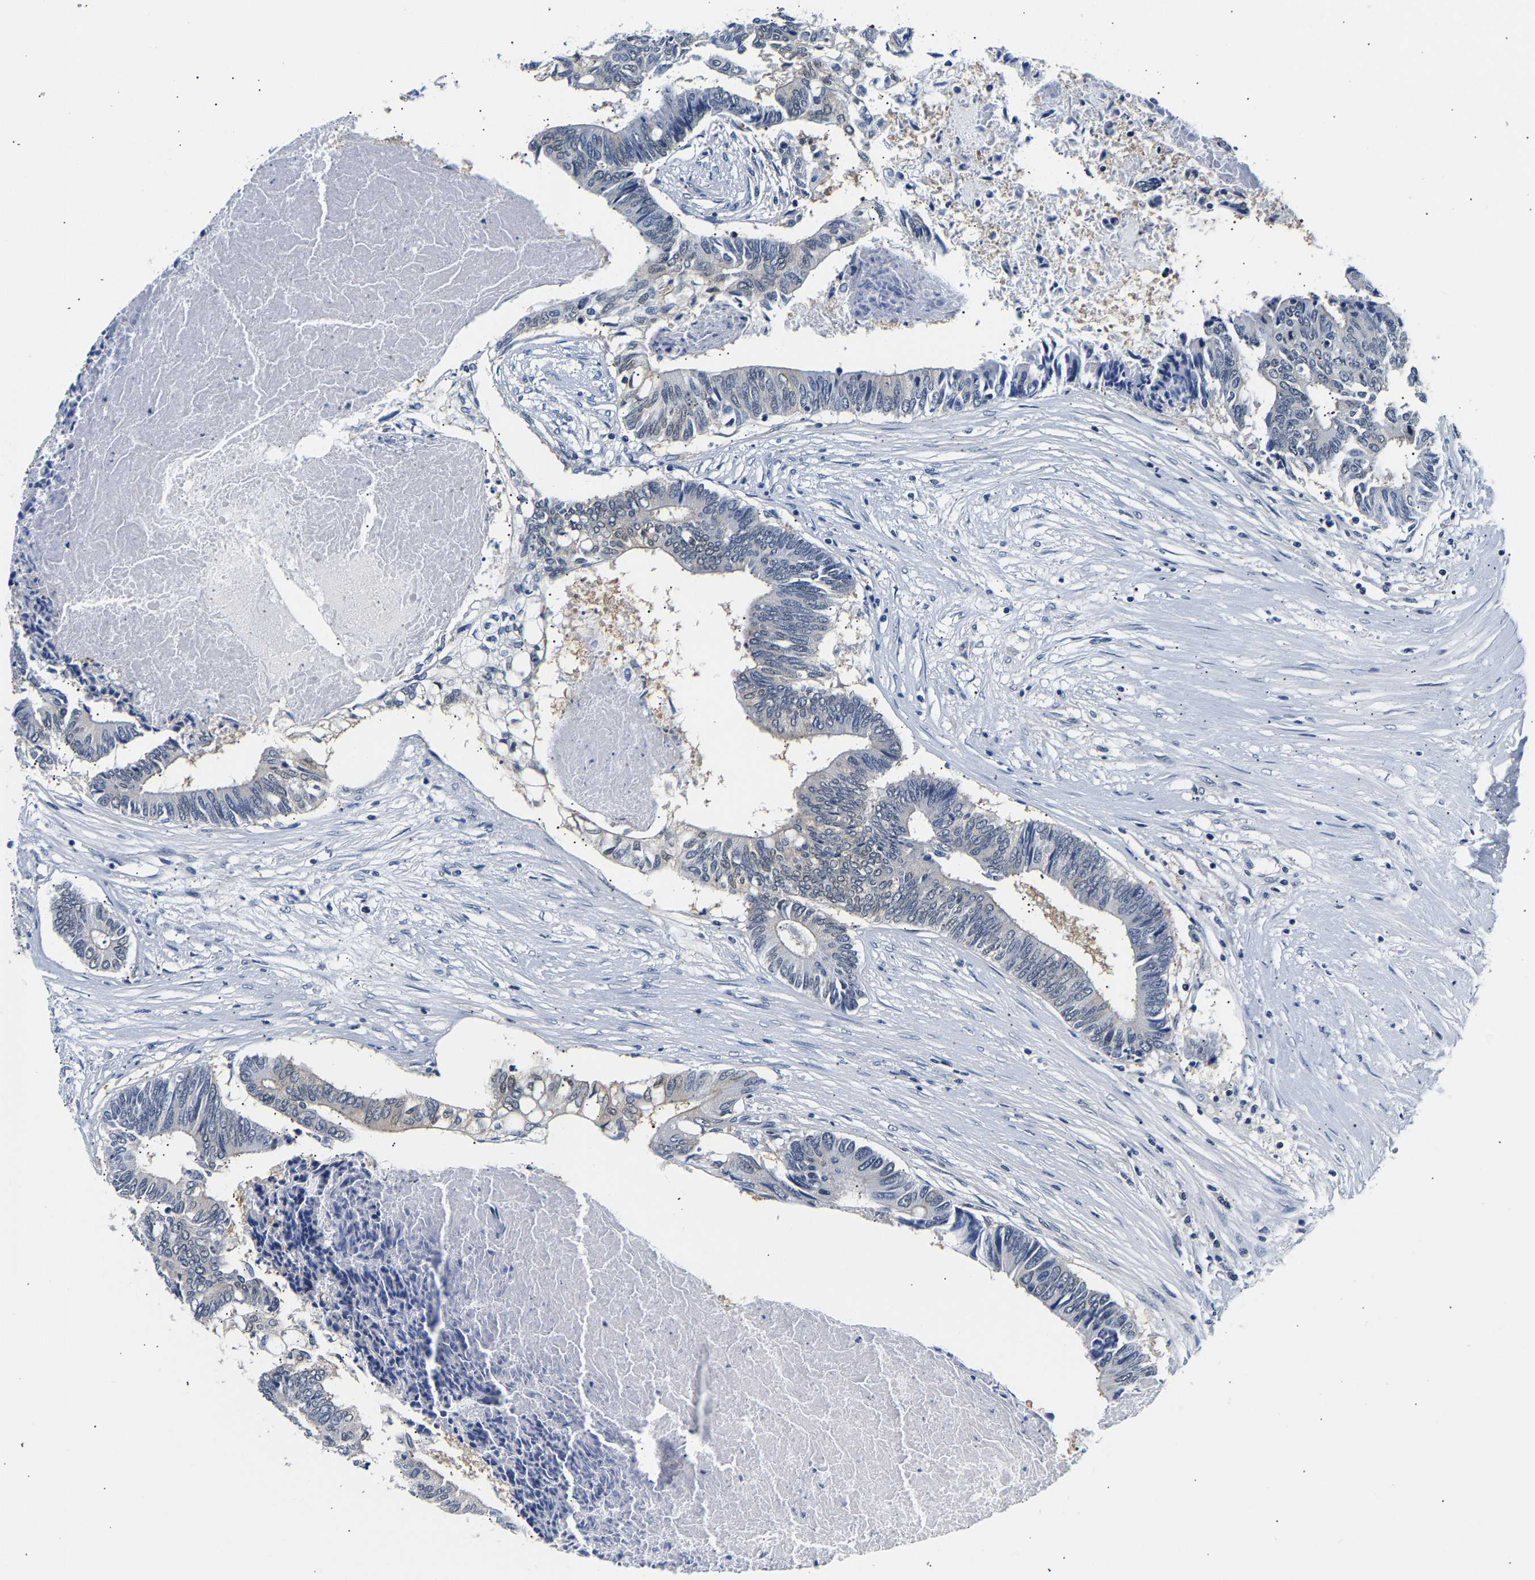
{"staining": {"intensity": "negative", "quantity": "none", "location": "none"}, "tissue": "colorectal cancer", "cell_type": "Tumor cells", "image_type": "cancer", "snomed": [{"axis": "morphology", "description": "Adenocarcinoma, NOS"}, {"axis": "topography", "description": "Rectum"}], "caption": "High power microscopy histopathology image of an IHC photomicrograph of colorectal cancer (adenocarcinoma), revealing no significant staining in tumor cells. Nuclei are stained in blue.", "gene": "UCHL3", "patient": {"sex": "male", "age": 63}}